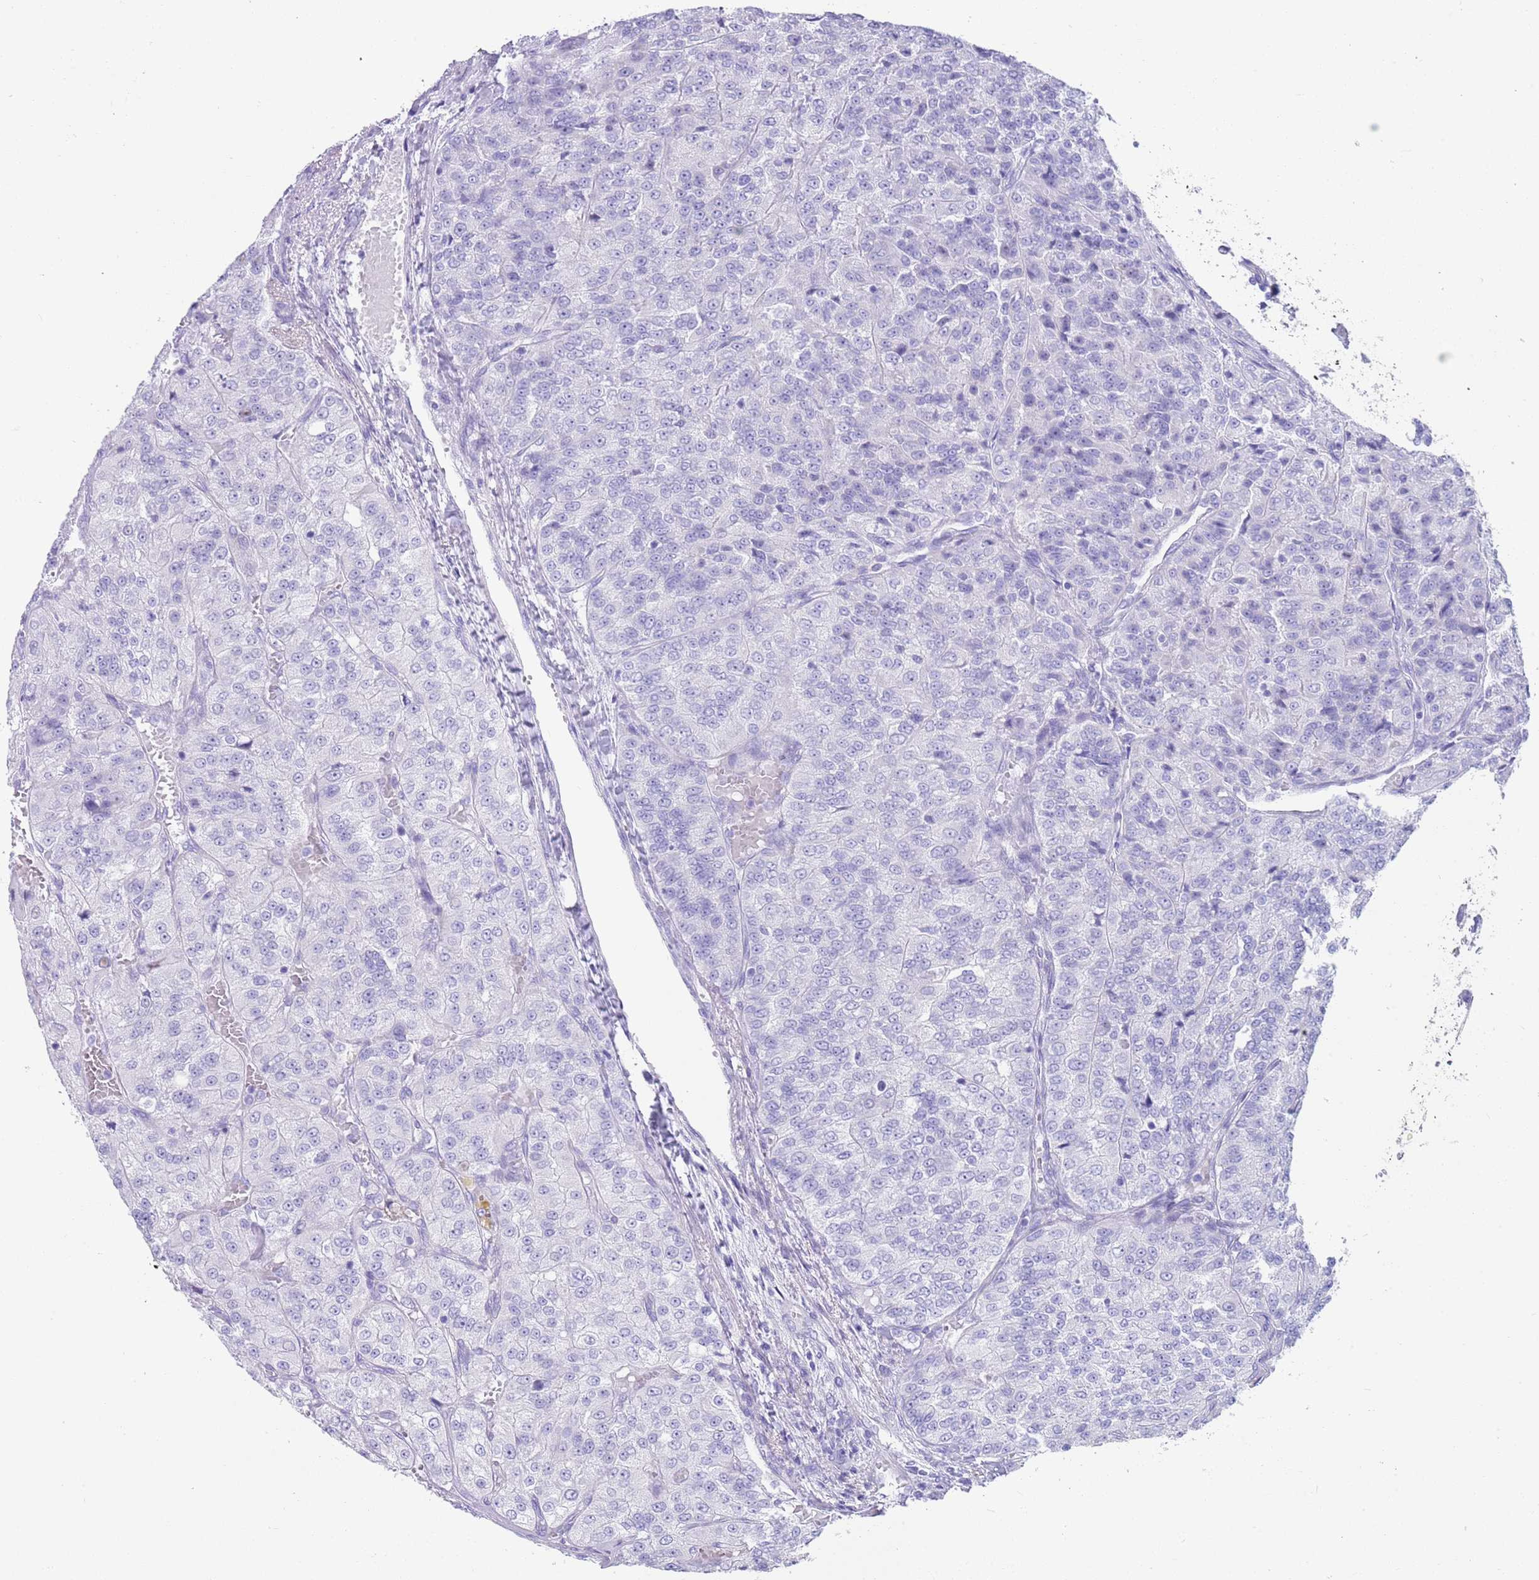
{"staining": {"intensity": "negative", "quantity": "none", "location": "none"}, "tissue": "renal cancer", "cell_type": "Tumor cells", "image_type": "cancer", "snomed": [{"axis": "morphology", "description": "Adenocarcinoma, NOS"}, {"axis": "topography", "description": "Kidney"}], "caption": "An IHC micrograph of renal adenocarcinoma is shown. There is no staining in tumor cells of renal adenocarcinoma.", "gene": "CPXM2", "patient": {"sex": "female", "age": 63}}